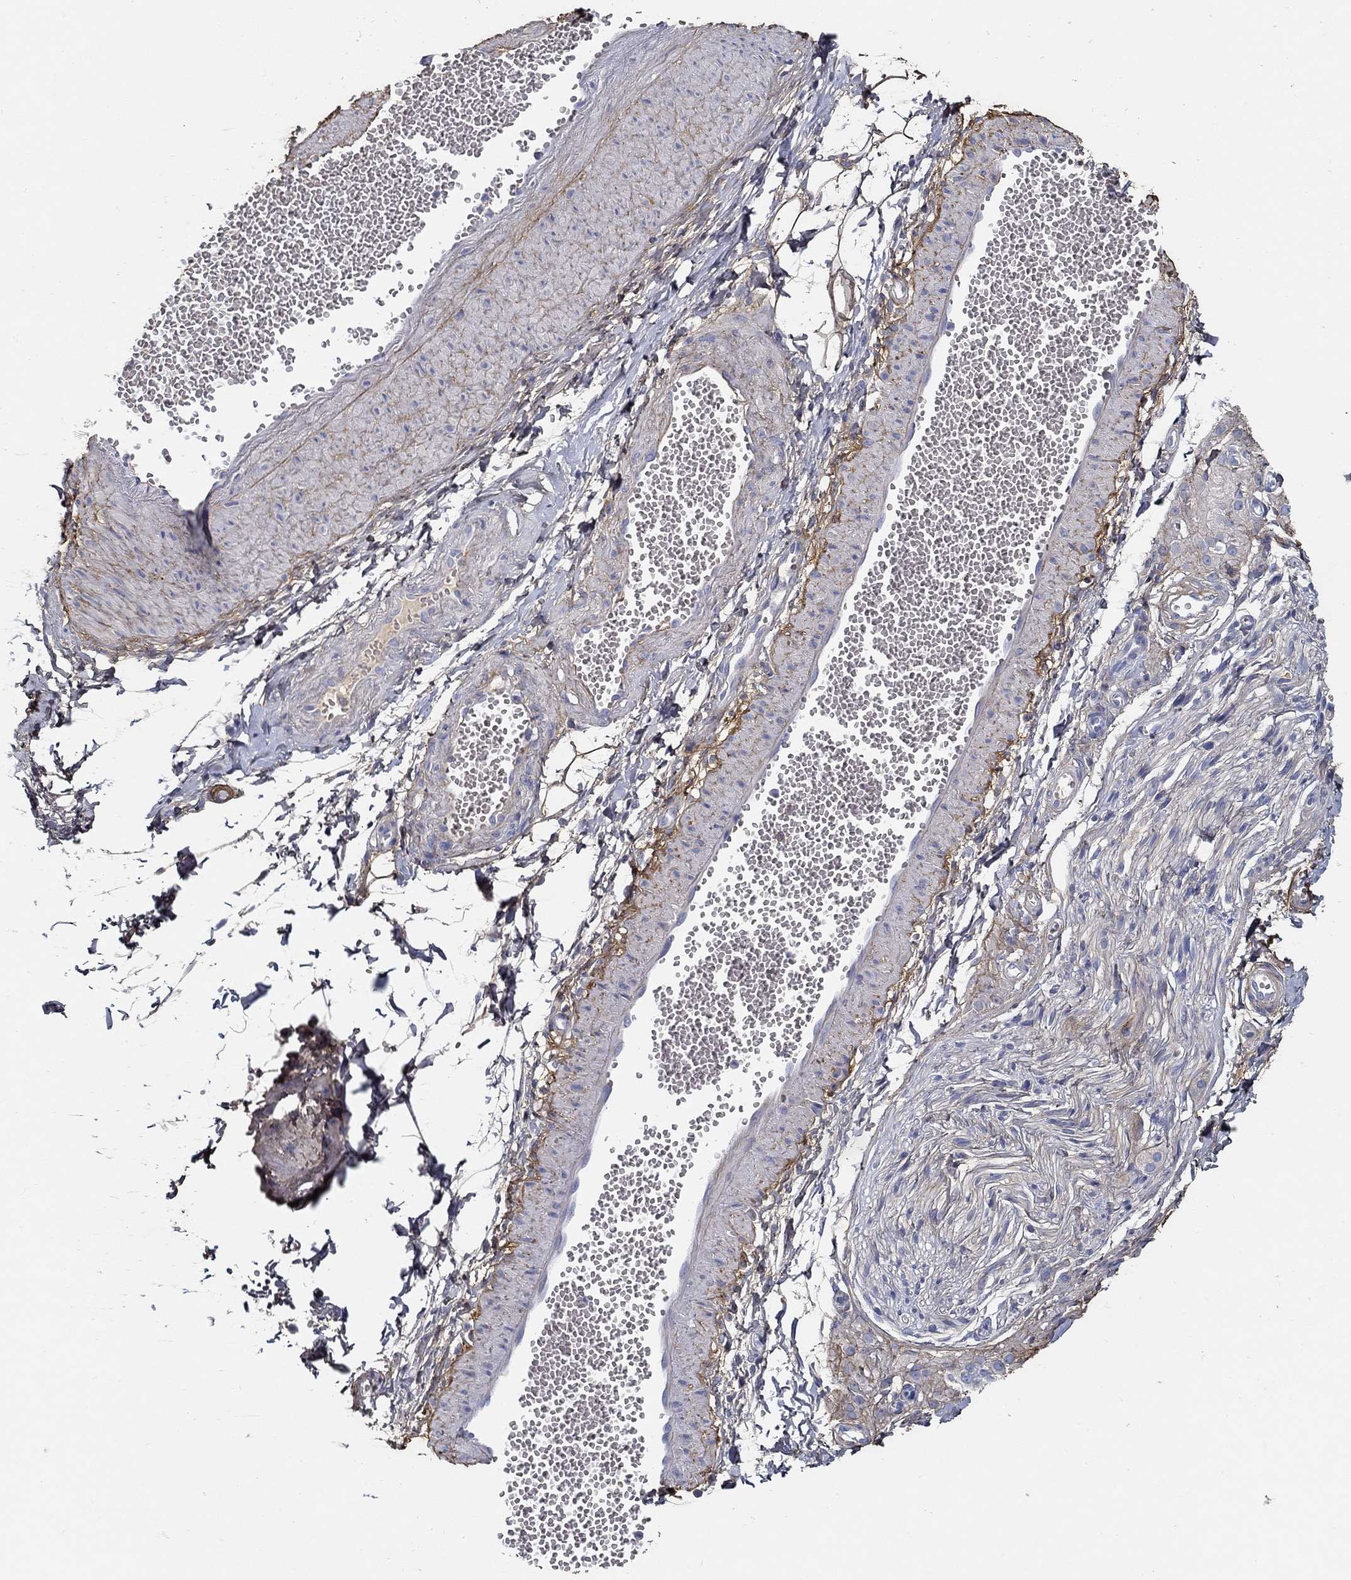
{"staining": {"intensity": "negative", "quantity": "none", "location": "none"}, "tissue": "adipose tissue", "cell_type": "Adipocytes", "image_type": "normal", "snomed": [{"axis": "morphology", "description": "Normal tissue, NOS"}, {"axis": "topography", "description": "Smooth muscle"}, {"axis": "topography", "description": "Peripheral nerve tissue"}], "caption": "The image reveals no staining of adipocytes in benign adipose tissue.", "gene": "TGFBI", "patient": {"sex": "male", "age": 22}}